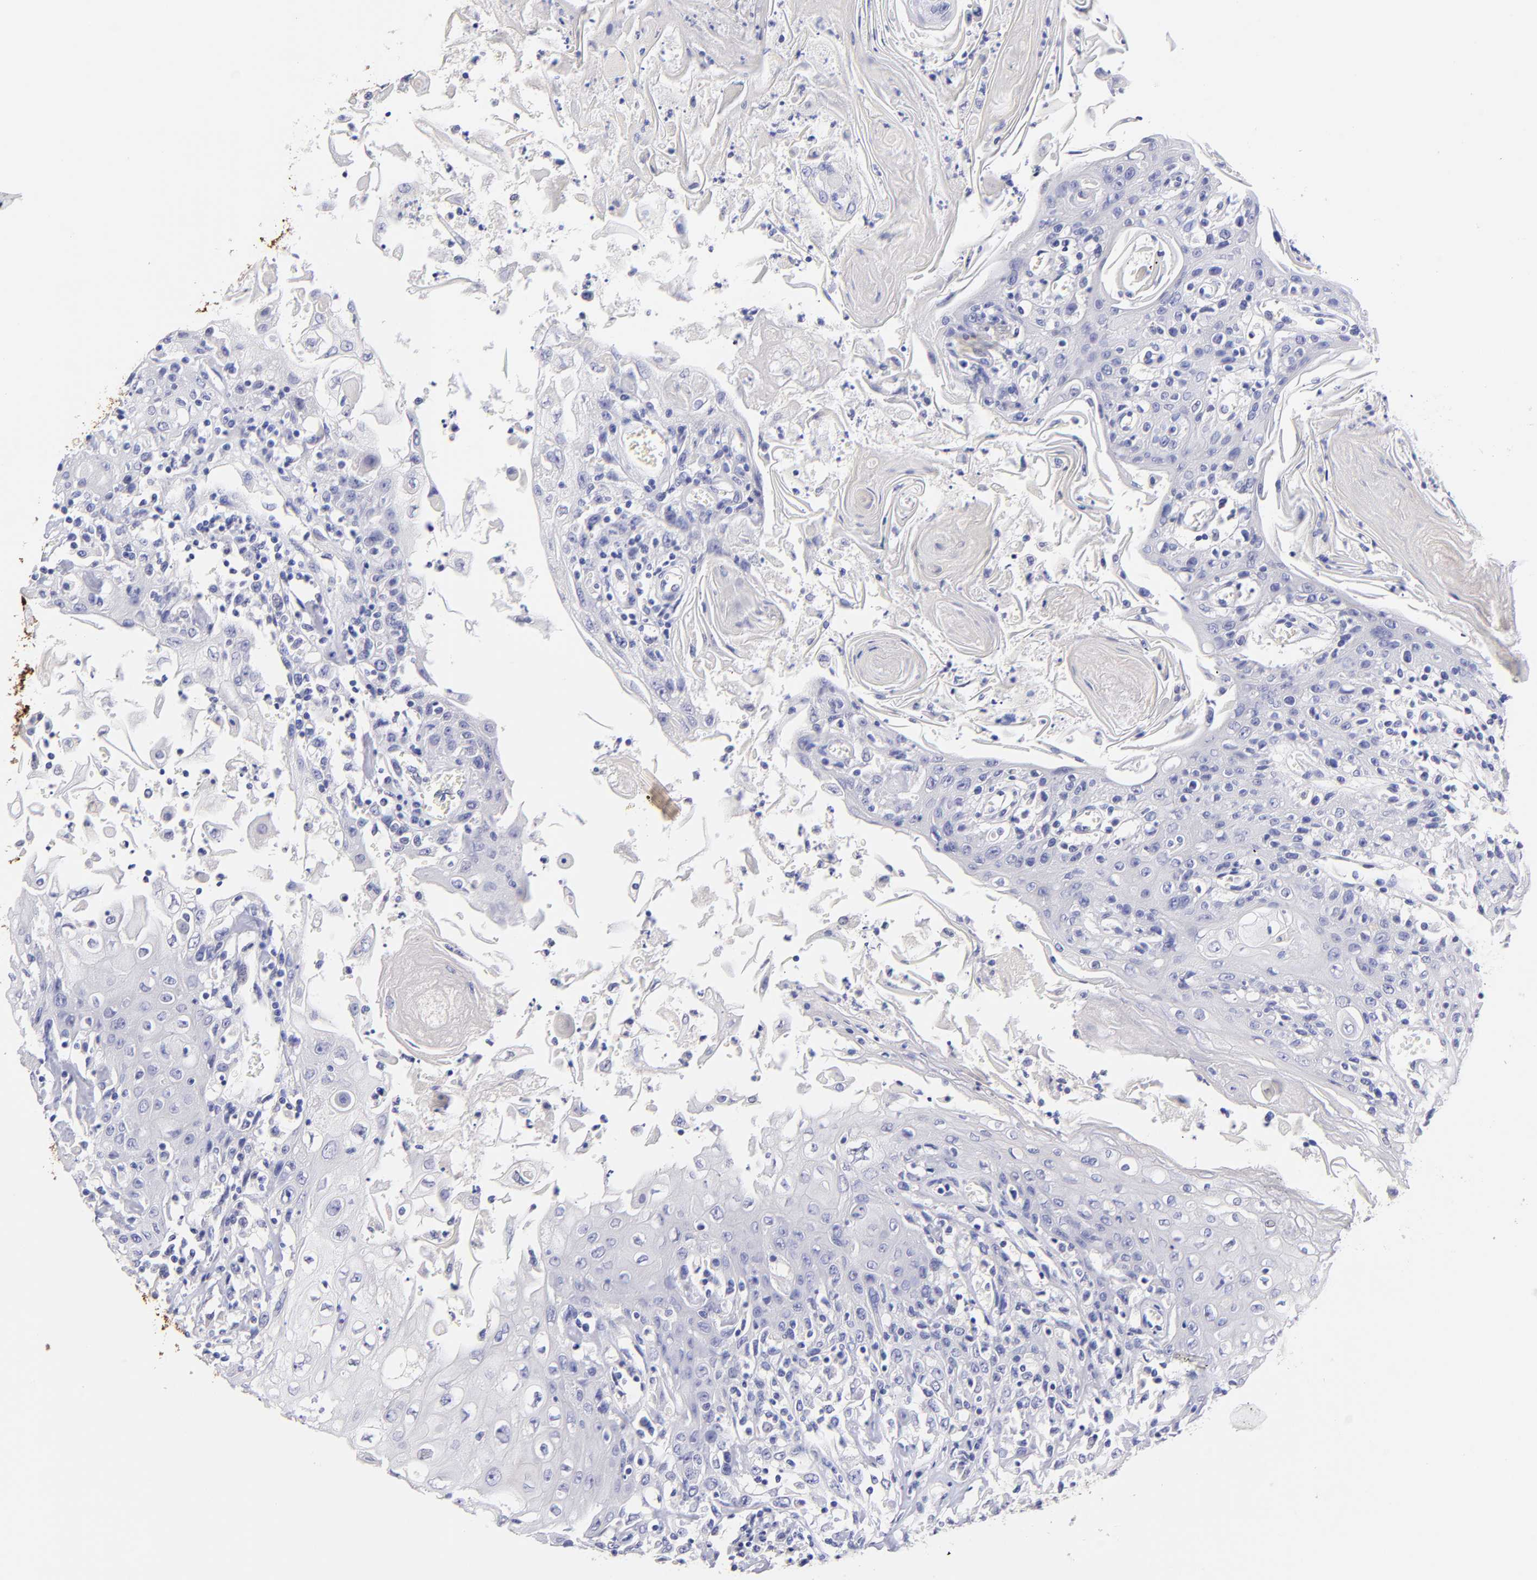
{"staining": {"intensity": "negative", "quantity": "none", "location": "none"}, "tissue": "head and neck cancer", "cell_type": "Tumor cells", "image_type": "cancer", "snomed": [{"axis": "morphology", "description": "Squamous cell carcinoma, NOS"}, {"axis": "topography", "description": "Oral tissue"}, {"axis": "topography", "description": "Head-Neck"}], "caption": "Immunohistochemistry (IHC) image of human head and neck cancer (squamous cell carcinoma) stained for a protein (brown), which displays no staining in tumor cells.", "gene": "RAB3B", "patient": {"sex": "female", "age": 76}}